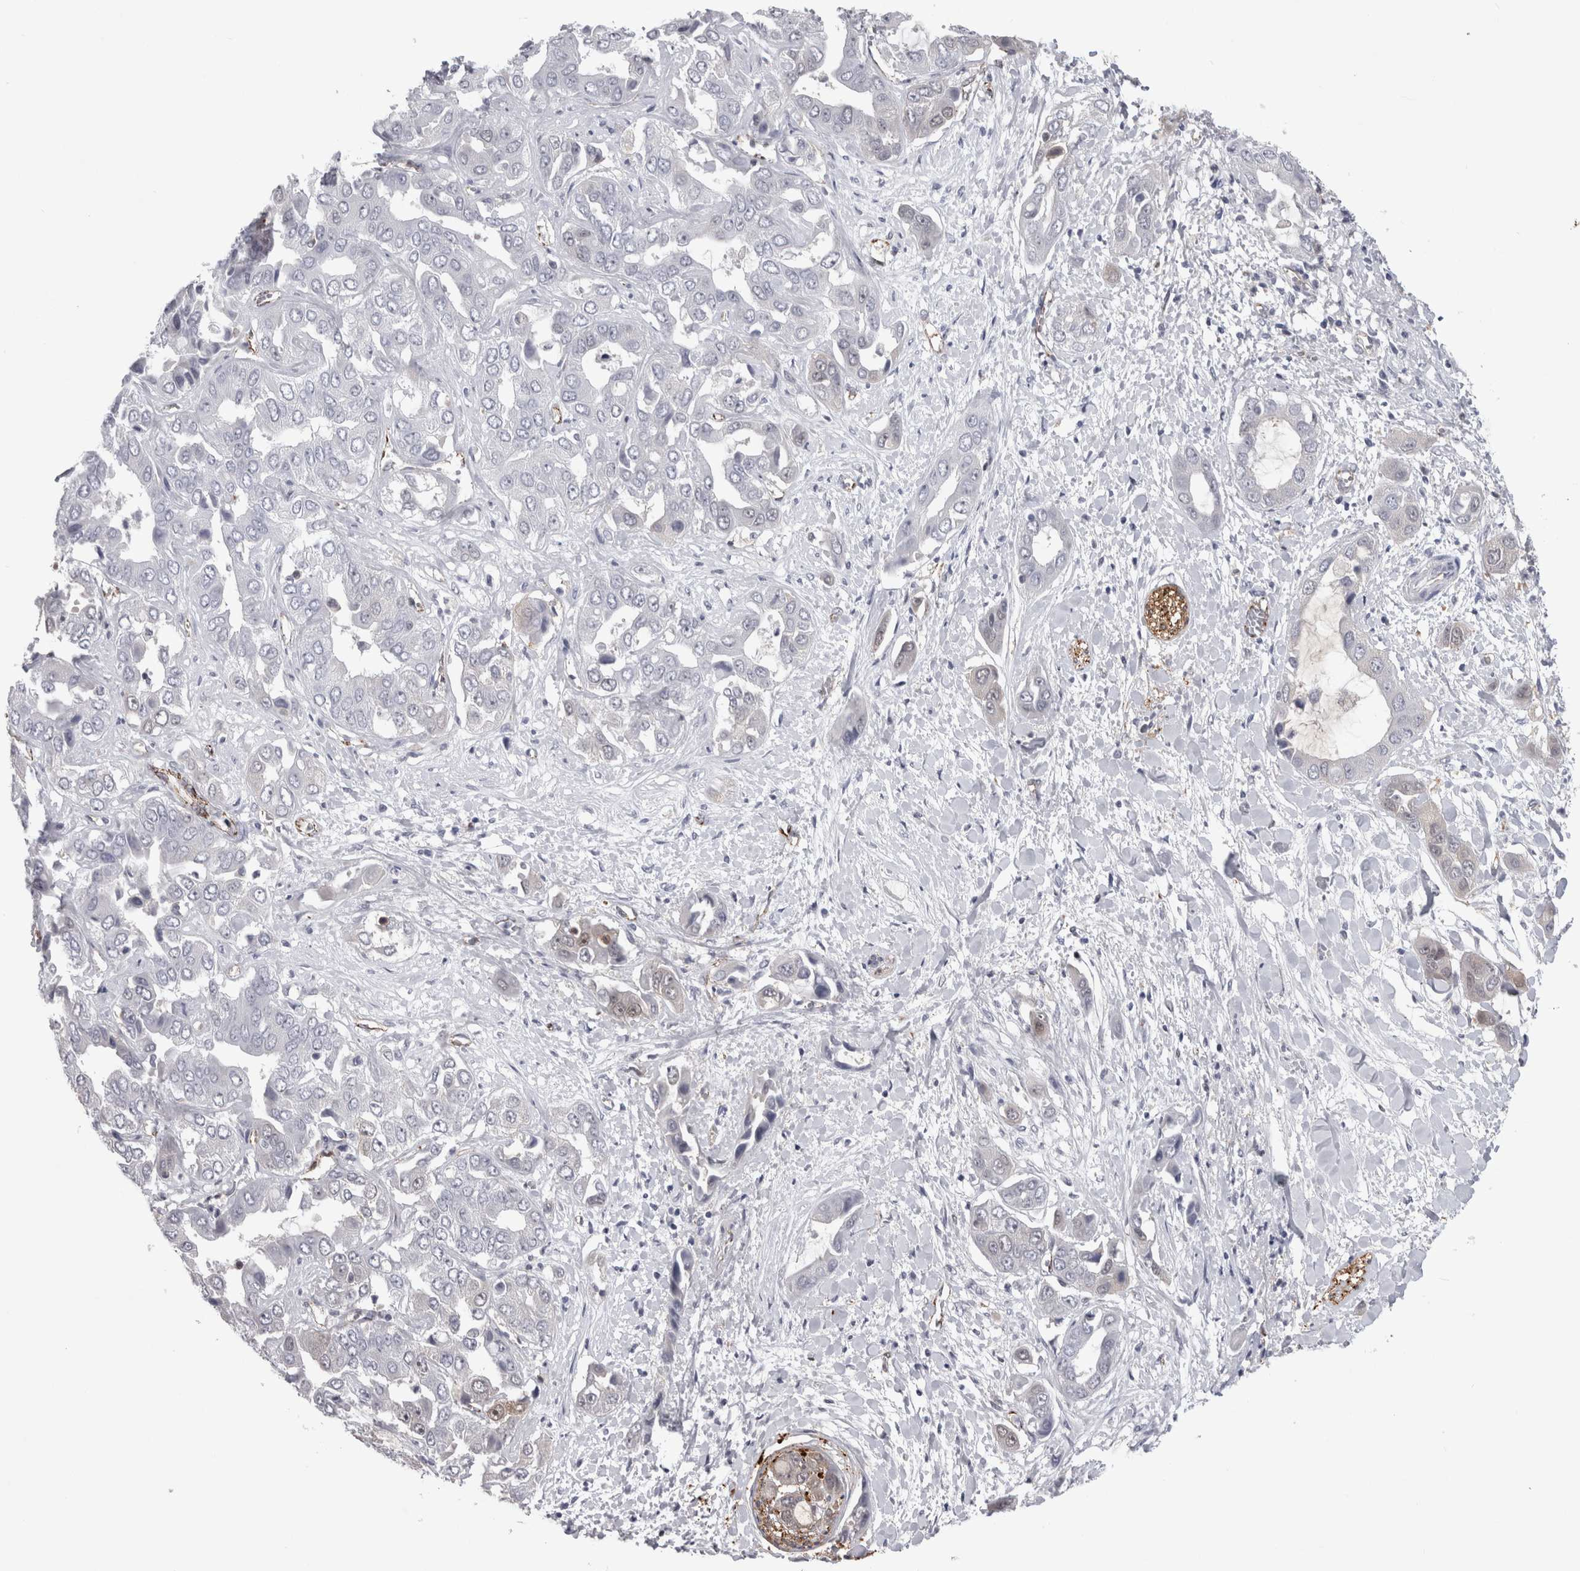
{"staining": {"intensity": "negative", "quantity": "none", "location": "none"}, "tissue": "liver cancer", "cell_type": "Tumor cells", "image_type": "cancer", "snomed": [{"axis": "morphology", "description": "Cholangiocarcinoma"}, {"axis": "topography", "description": "Liver"}], "caption": "Tumor cells are negative for protein expression in human liver cancer.", "gene": "ACOT7", "patient": {"sex": "female", "age": 52}}